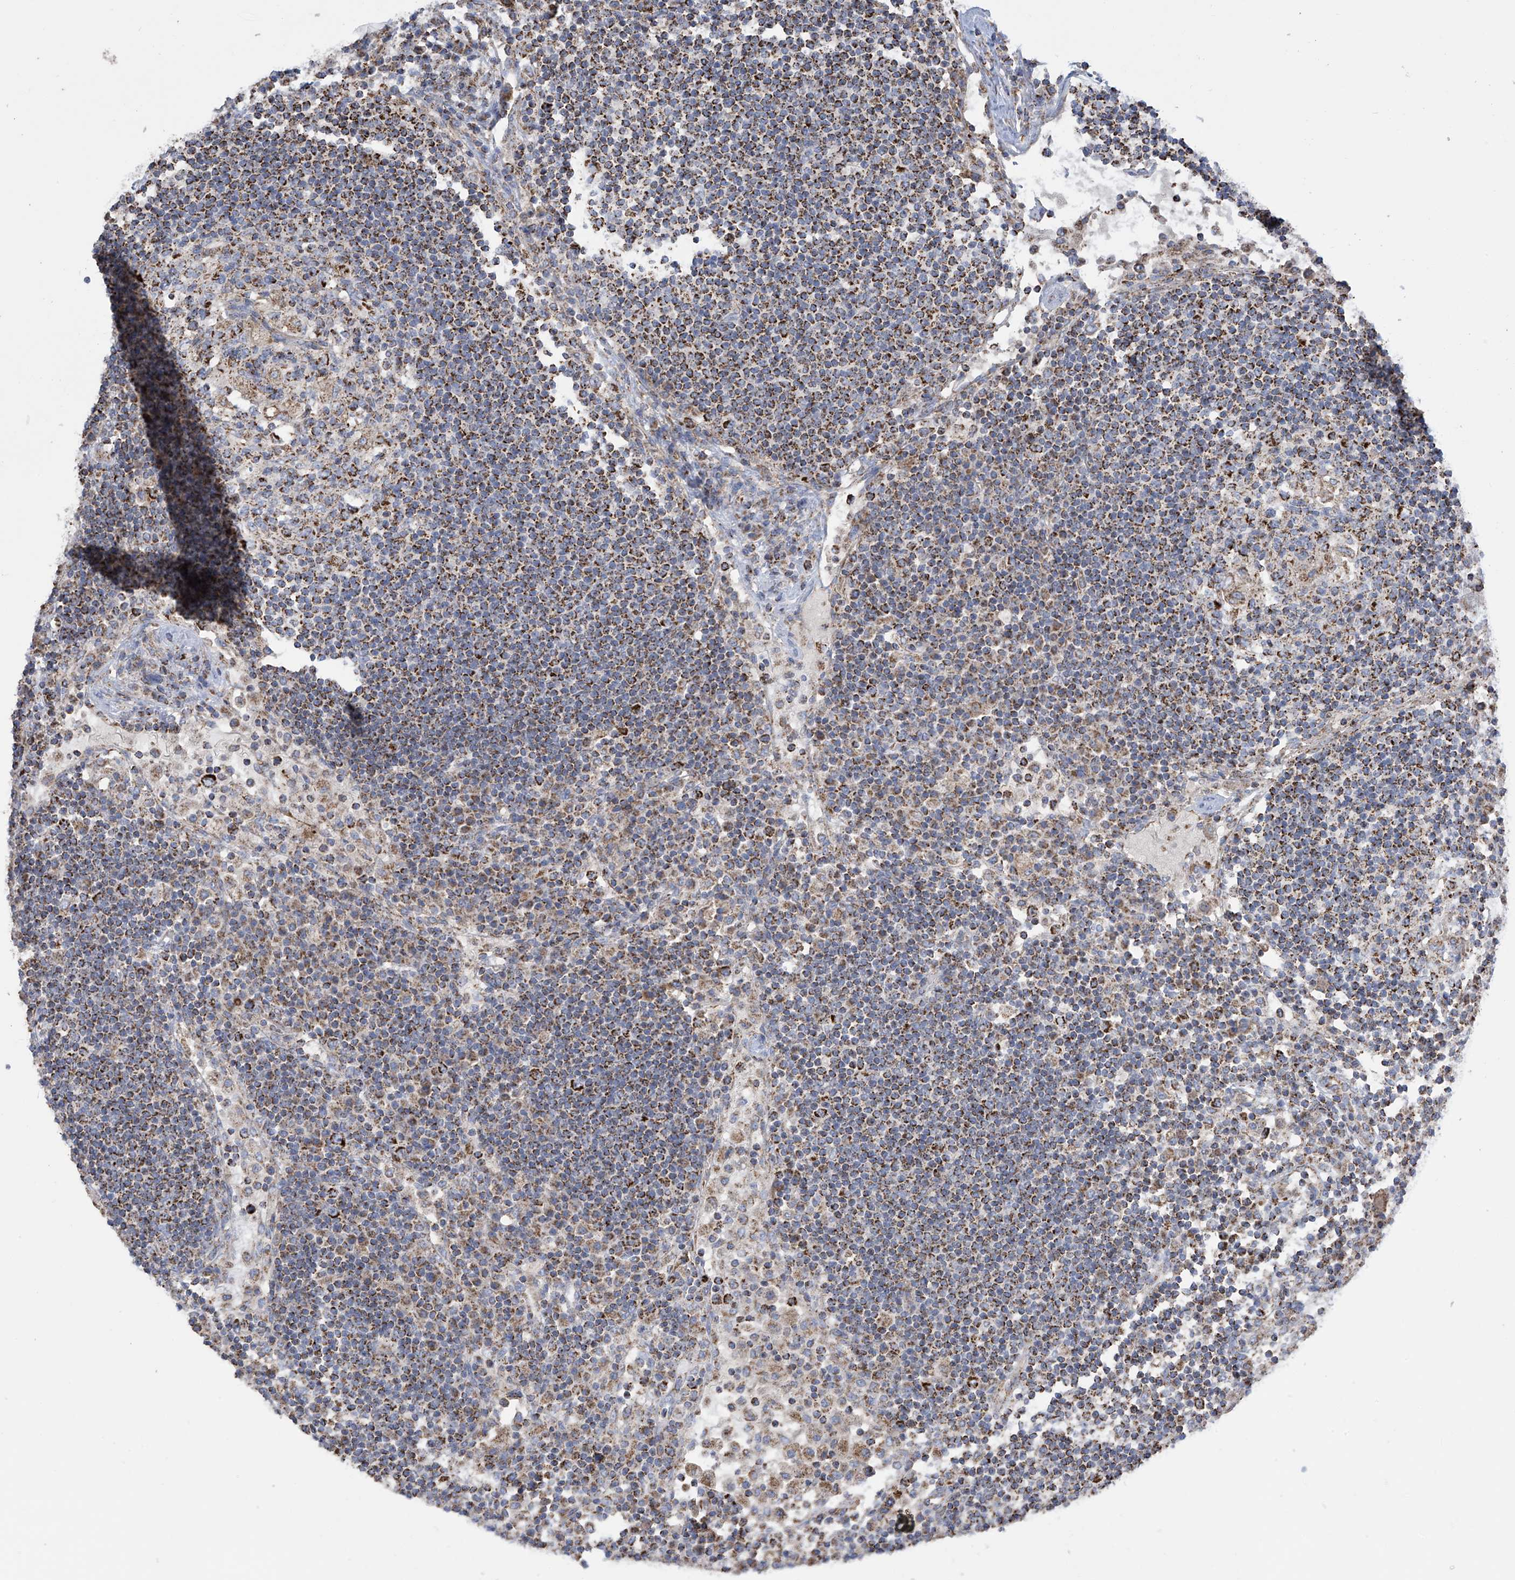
{"staining": {"intensity": "strong", "quantity": "25%-75%", "location": "cytoplasmic/membranous"}, "tissue": "lymph node", "cell_type": "Germinal center cells", "image_type": "normal", "snomed": [{"axis": "morphology", "description": "Normal tissue, NOS"}, {"axis": "topography", "description": "Lymph node"}], "caption": "A micrograph of human lymph node stained for a protein shows strong cytoplasmic/membranous brown staining in germinal center cells.", "gene": "PNPT1", "patient": {"sex": "female", "age": 53}}